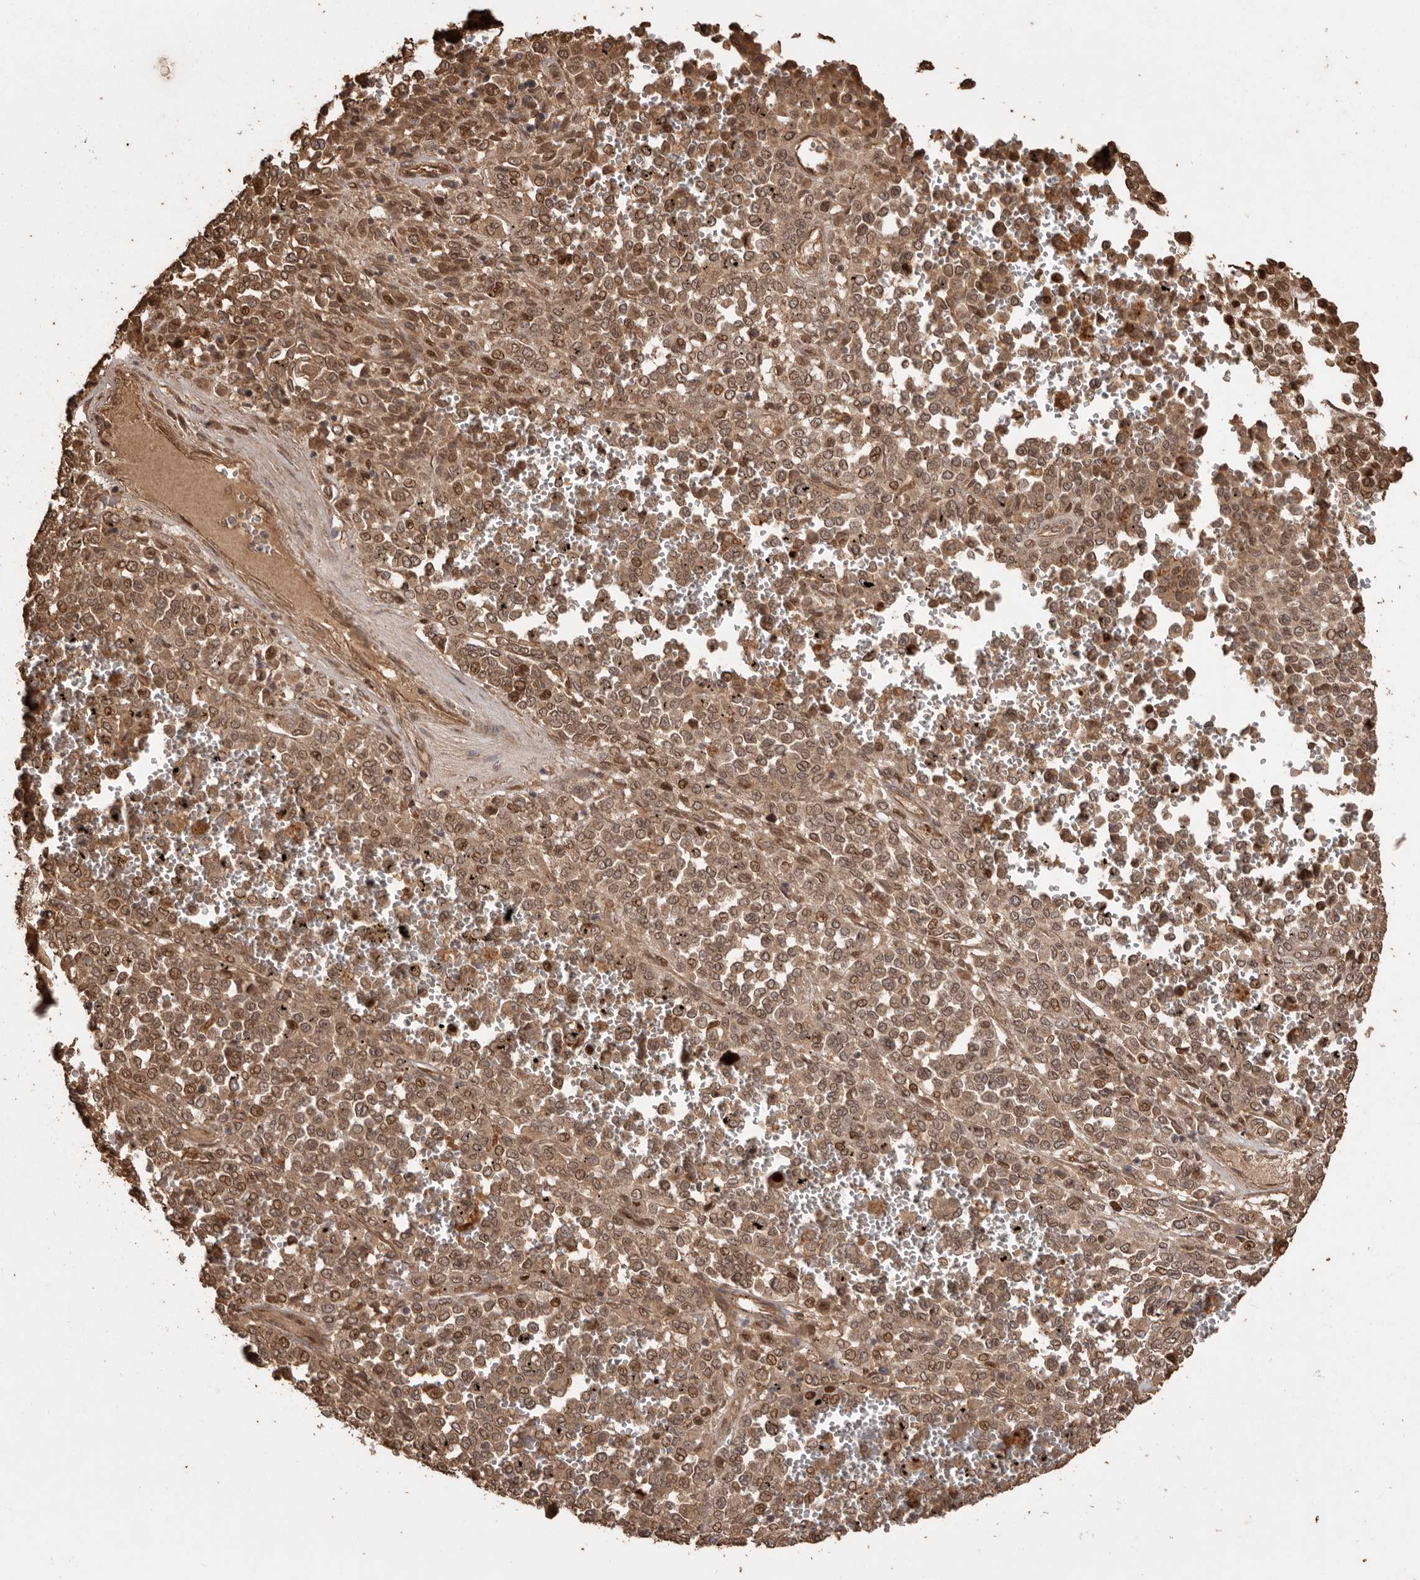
{"staining": {"intensity": "moderate", "quantity": ">75%", "location": "cytoplasmic/membranous,nuclear"}, "tissue": "melanoma", "cell_type": "Tumor cells", "image_type": "cancer", "snomed": [{"axis": "morphology", "description": "Malignant melanoma, Metastatic site"}, {"axis": "topography", "description": "Pancreas"}], "caption": "Brown immunohistochemical staining in melanoma demonstrates moderate cytoplasmic/membranous and nuclear staining in about >75% of tumor cells.", "gene": "NUP43", "patient": {"sex": "female", "age": 30}}